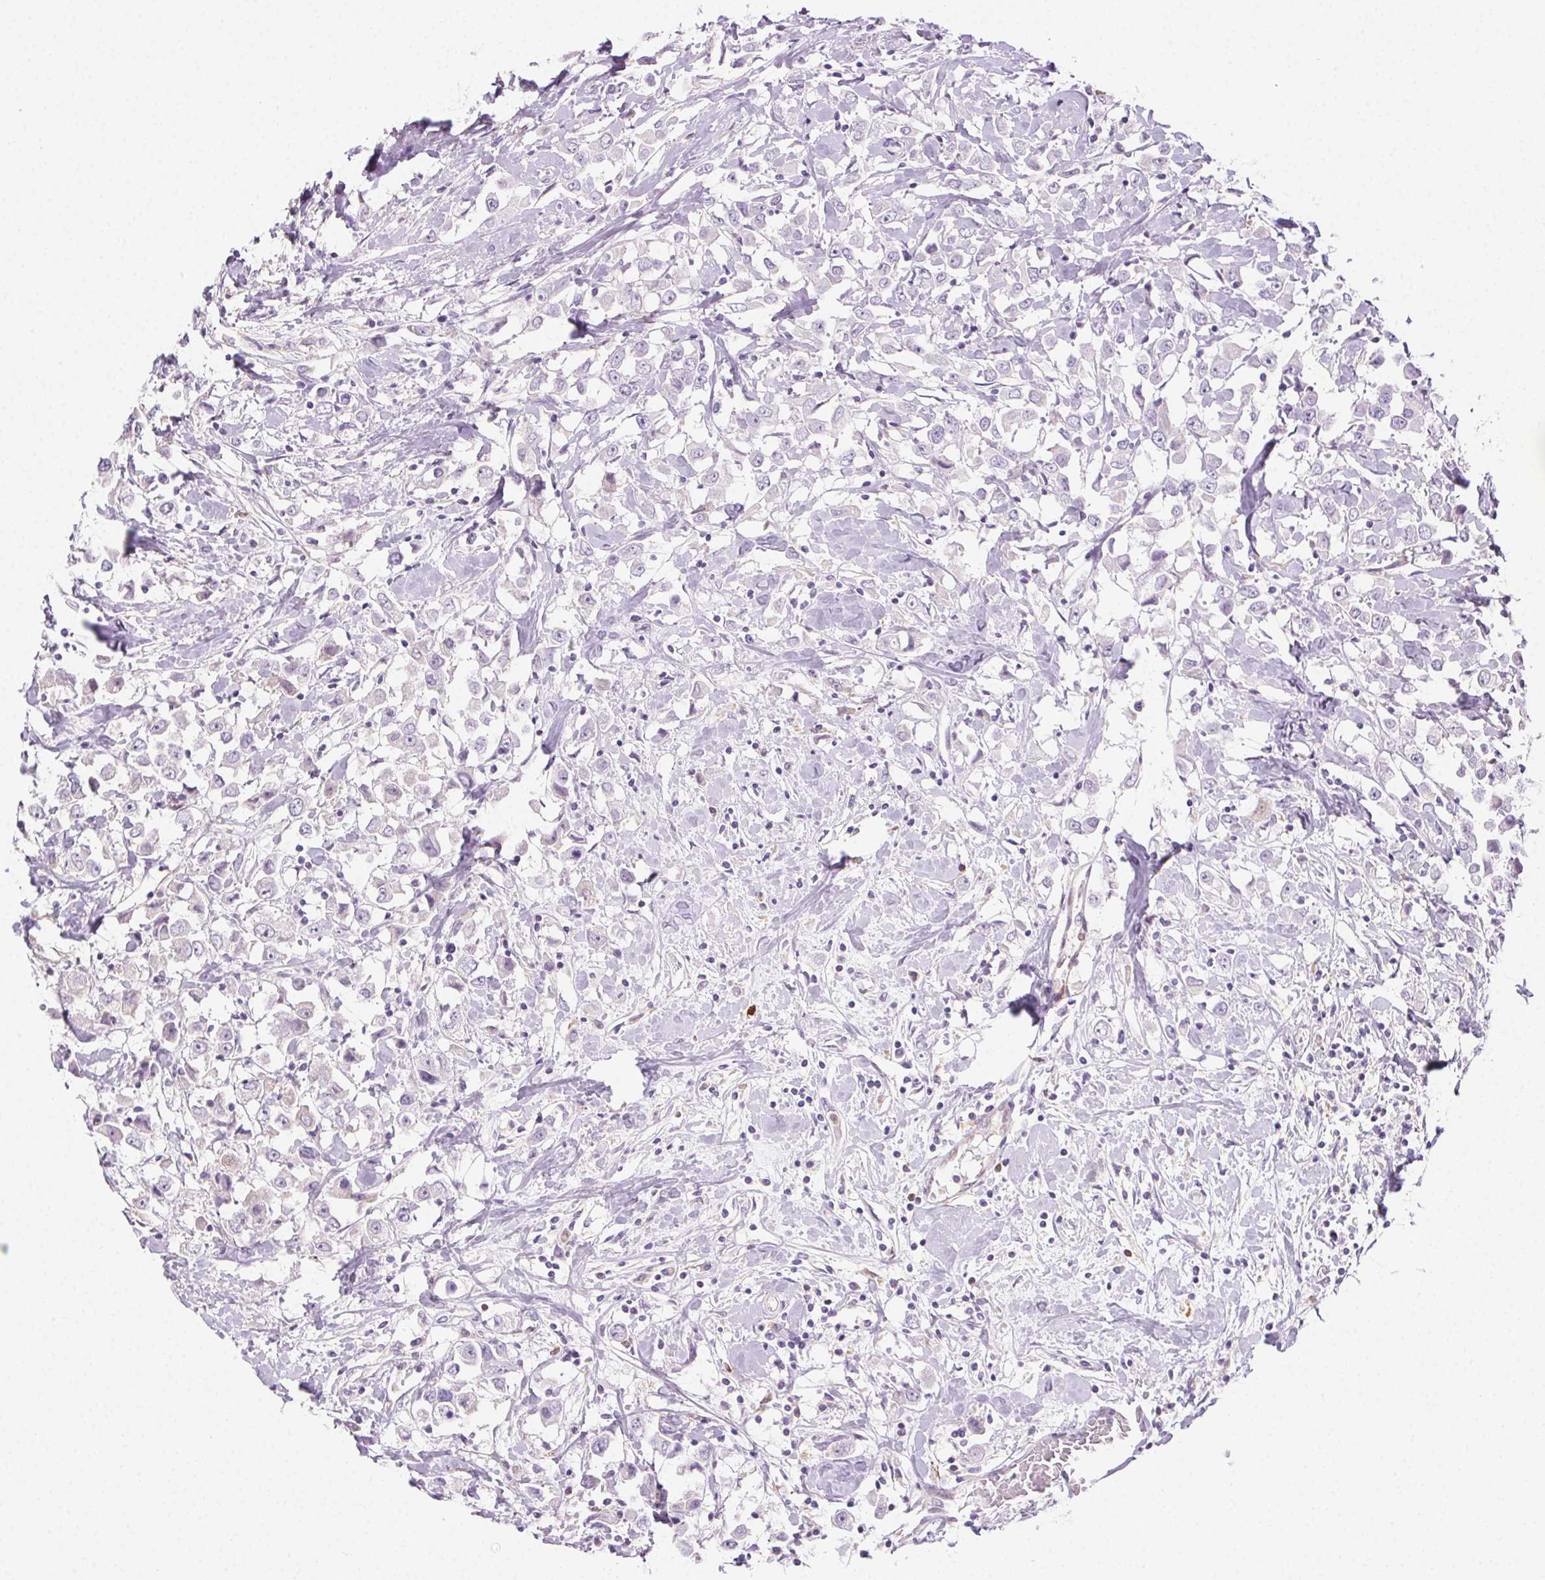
{"staining": {"intensity": "negative", "quantity": "none", "location": "none"}, "tissue": "breast cancer", "cell_type": "Tumor cells", "image_type": "cancer", "snomed": [{"axis": "morphology", "description": "Duct carcinoma"}, {"axis": "topography", "description": "Breast"}], "caption": "Protein analysis of breast infiltrating ductal carcinoma displays no significant expression in tumor cells.", "gene": "TMEM45A", "patient": {"sex": "female", "age": 61}}